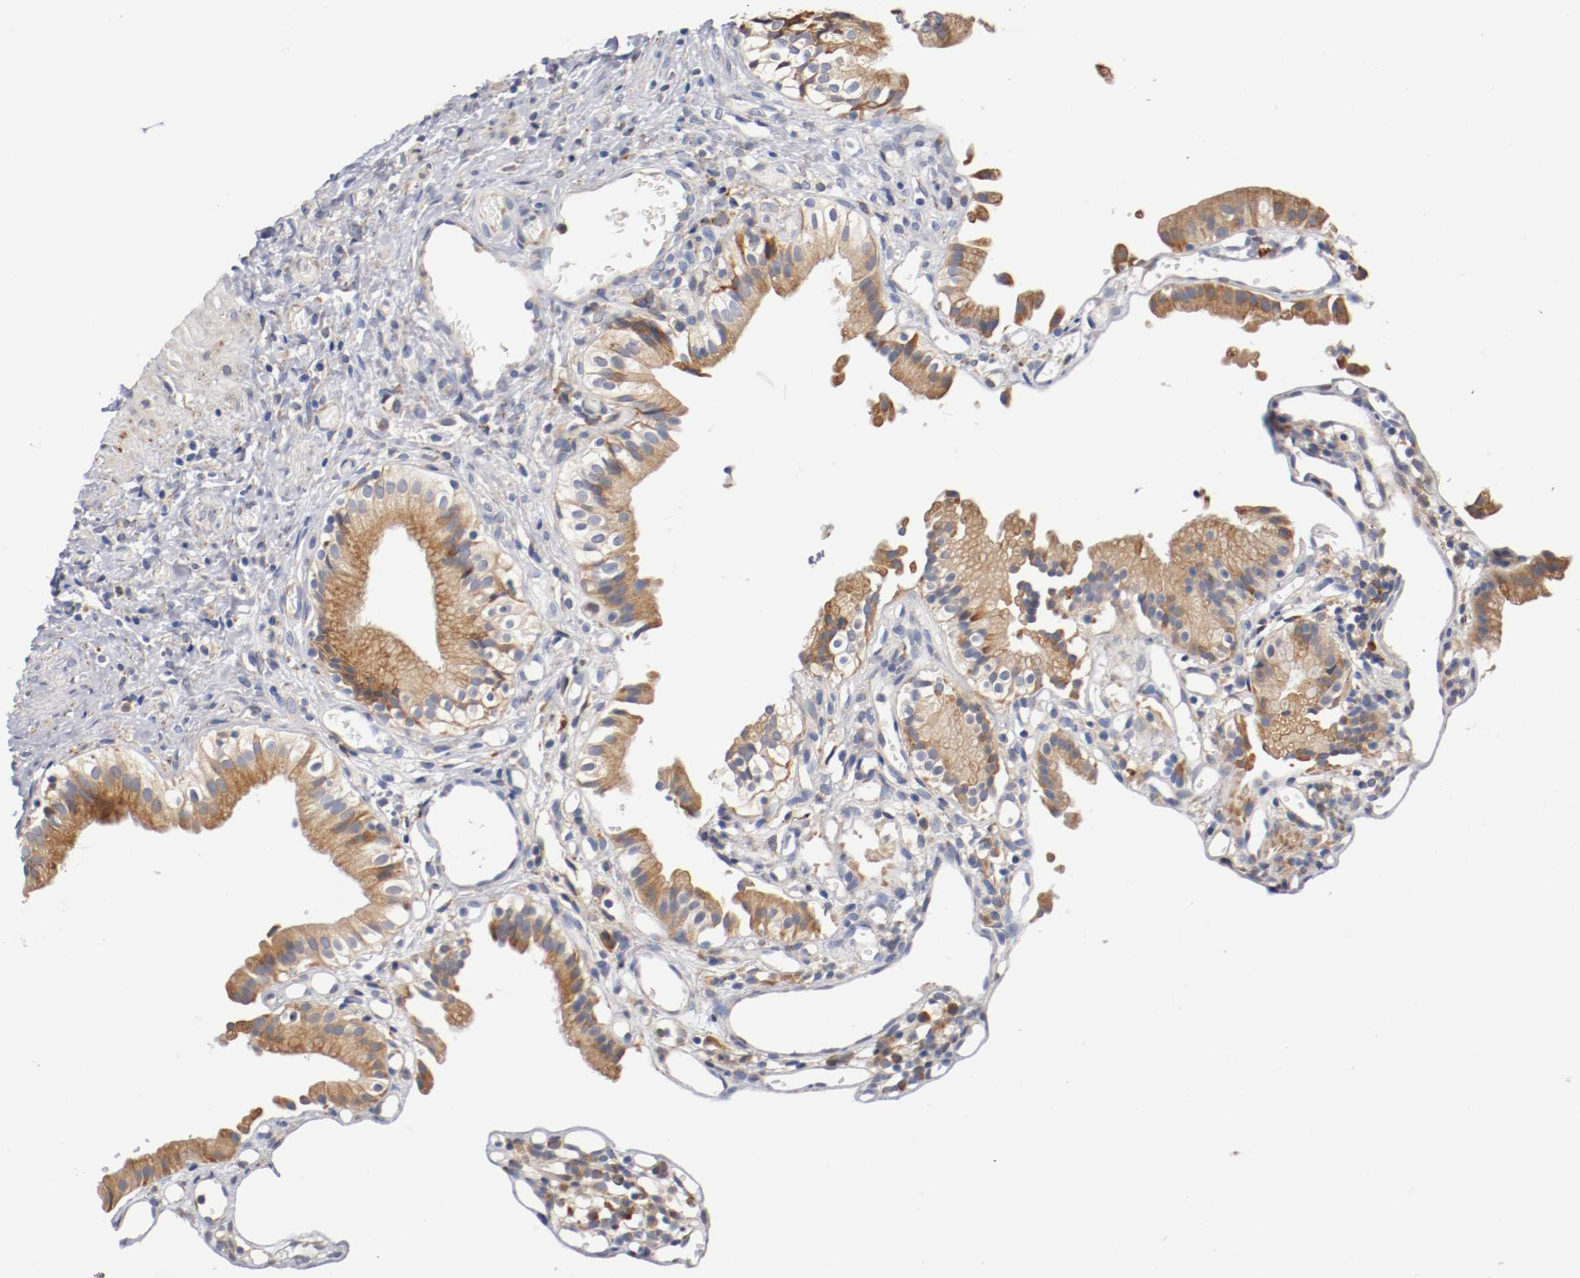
{"staining": {"intensity": "moderate", "quantity": ">75%", "location": "cytoplasmic/membranous"}, "tissue": "gallbladder", "cell_type": "Glandular cells", "image_type": "normal", "snomed": [{"axis": "morphology", "description": "Normal tissue, NOS"}, {"axis": "topography", "description": "Gallbladder"}], "caption": "Protein staining by immunohistochemistry (IHC) exhibits moderate cytoplasmic/membranous expression in approximately >75% of glandular cells in benign gallbladder. (DAB IHC with brightfield microscopy, high magnification).", "gene": "TNFSF12", "patient": {"sex": "male", "age": 65}}